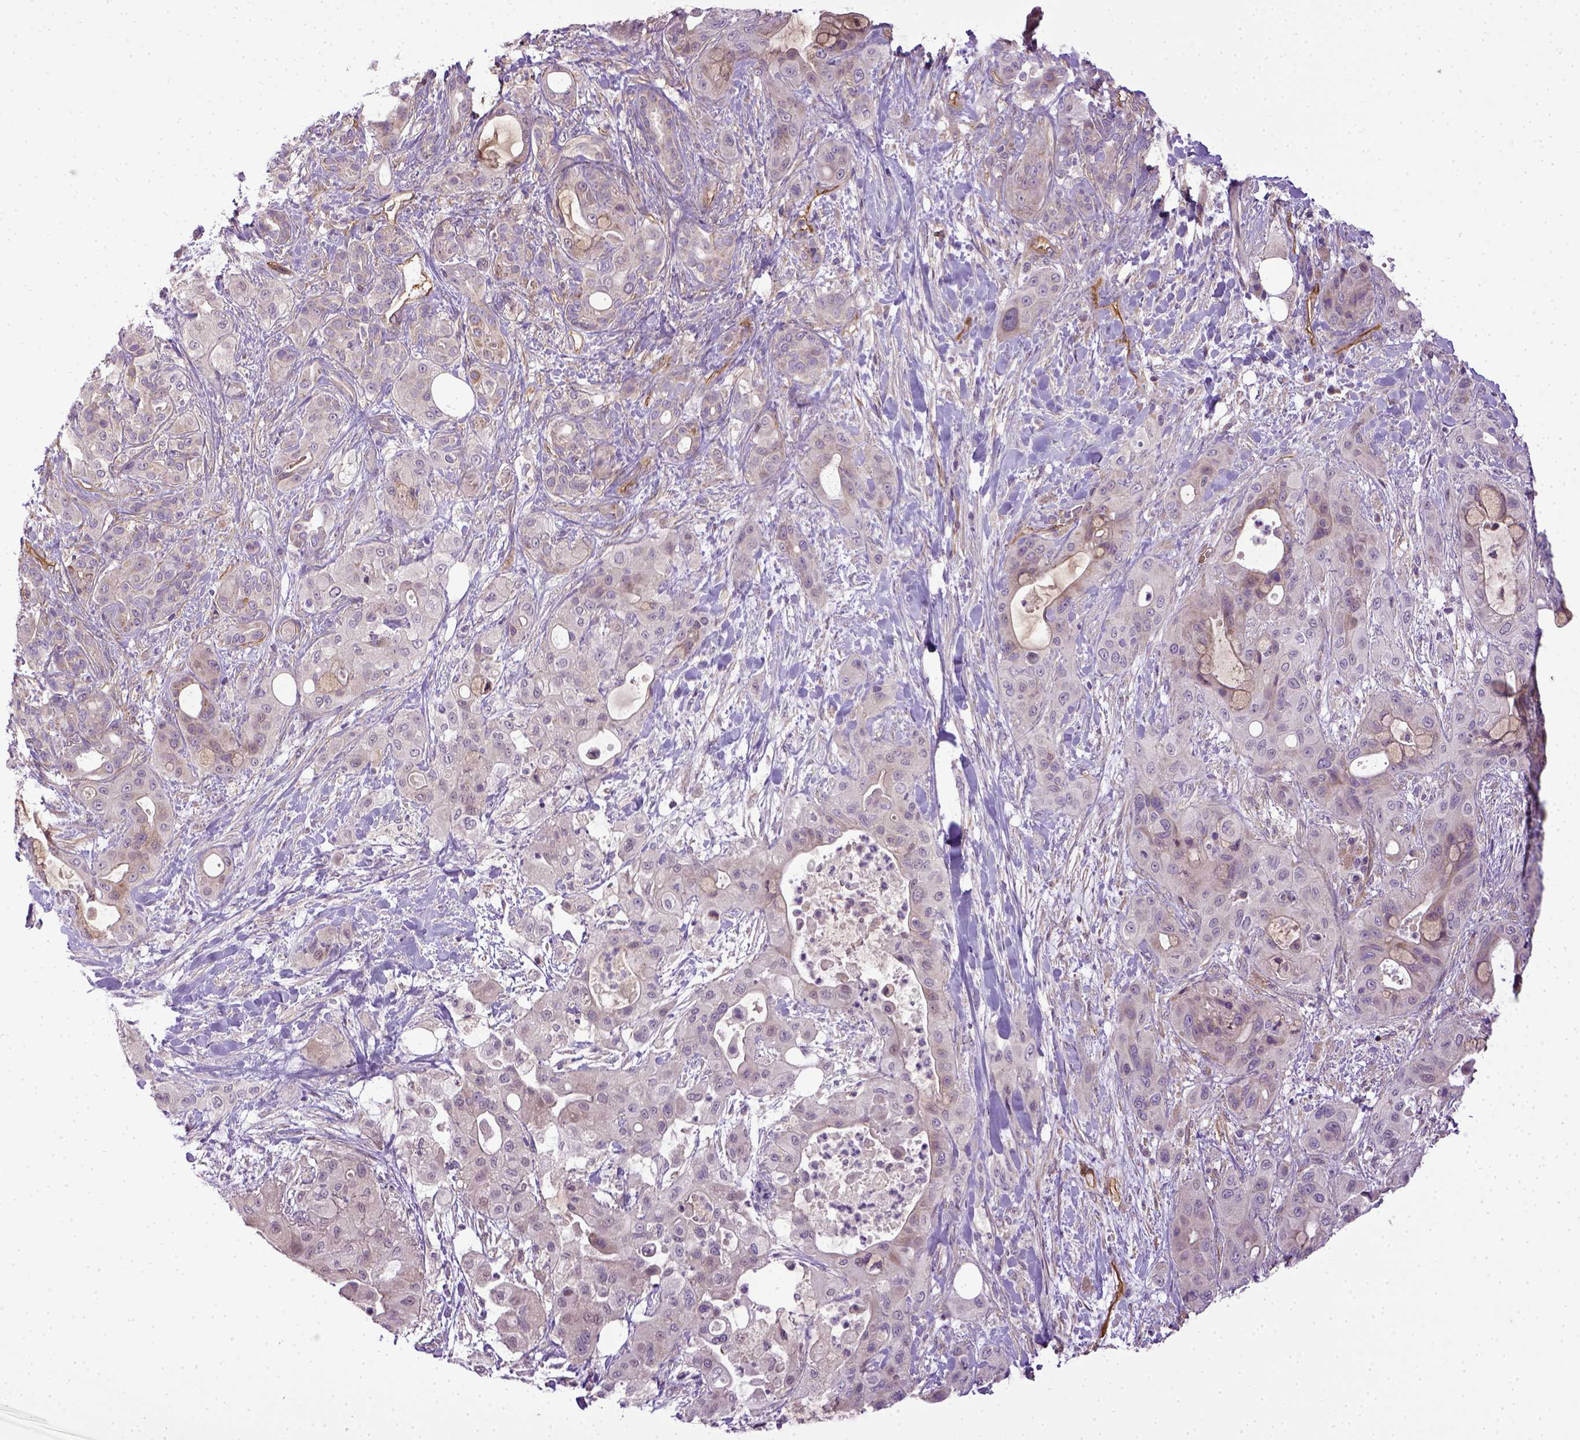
{"staining": {"intensity": "negative", "quantity": "none", "location": "none"}, "tissue": "pancreatic cancer", "cell_type": "Tumor cells", "image_type": "cancer", "snomed": [{"axis": "morphology", "description": "Adenocarcinoma, NOS"}, {"axis": "topography", "description": "Pancreas"}], "caption": "This is a micrograph of immunohistochemistry (IHC) staining of pancreatic adenocarcinoma, which shows no positivity in tumor cells.", "gene": "ENG", "patient": {"sex": "male", "age": 71}}